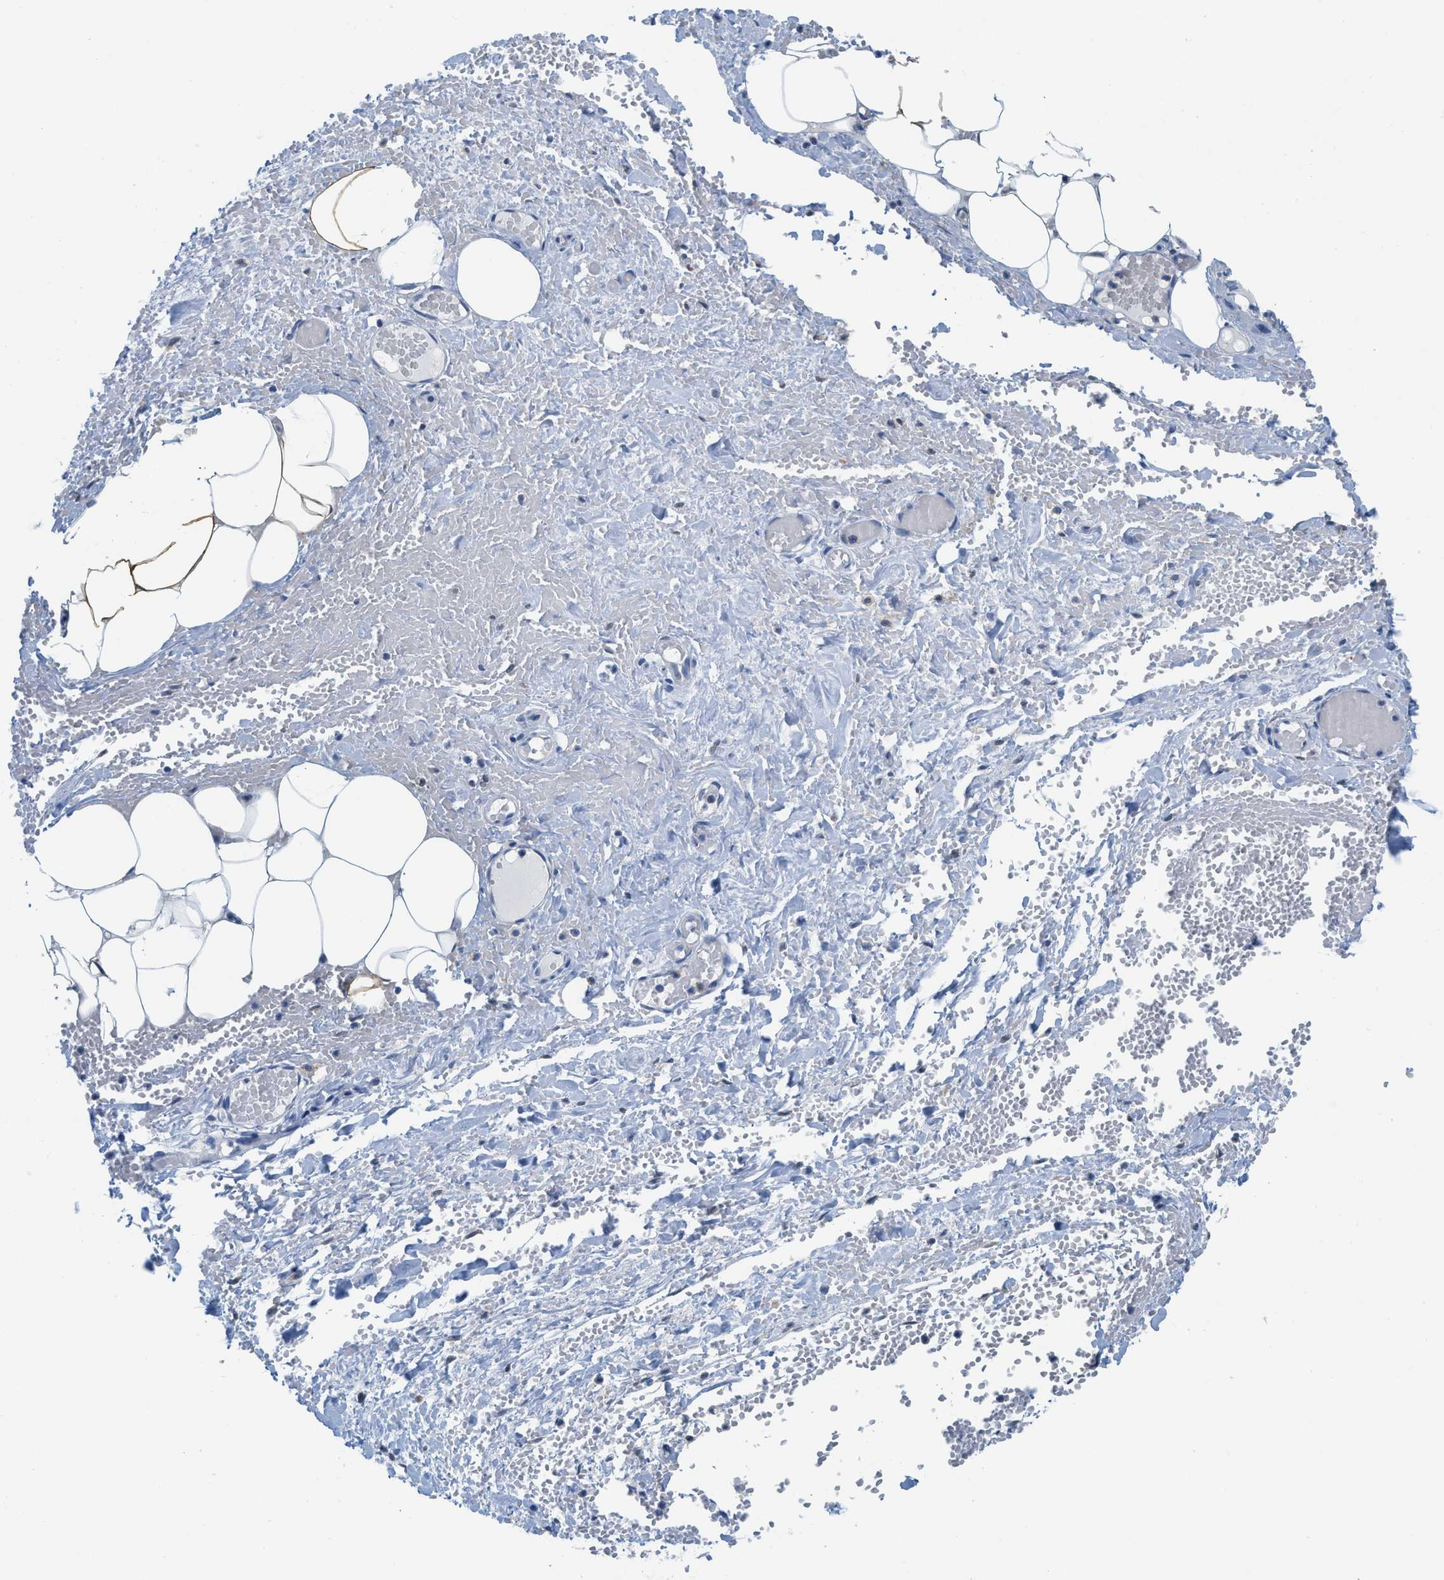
{"staining": {"intensity": "negative", "quantity": "none", "location": "none"}, "tissue": "adipose tissue", "cell_type": "Adipocytes", "image_type": "normal", "snomed": [{"axis": "morphology", "description": "Normal tissue, NOS"}, {"axis": "topography", "description": "Soft tissue"}, {"axis": "topography", "description": "Vascular tissue"}], "caption": "An image of human adipose tissue is negative for staining in adipocytes. (Immunohistochemistry, brightfield microscopy, high magnification).", "gene": "CSTB", "patient": {"sex": "female", "age": 35}}